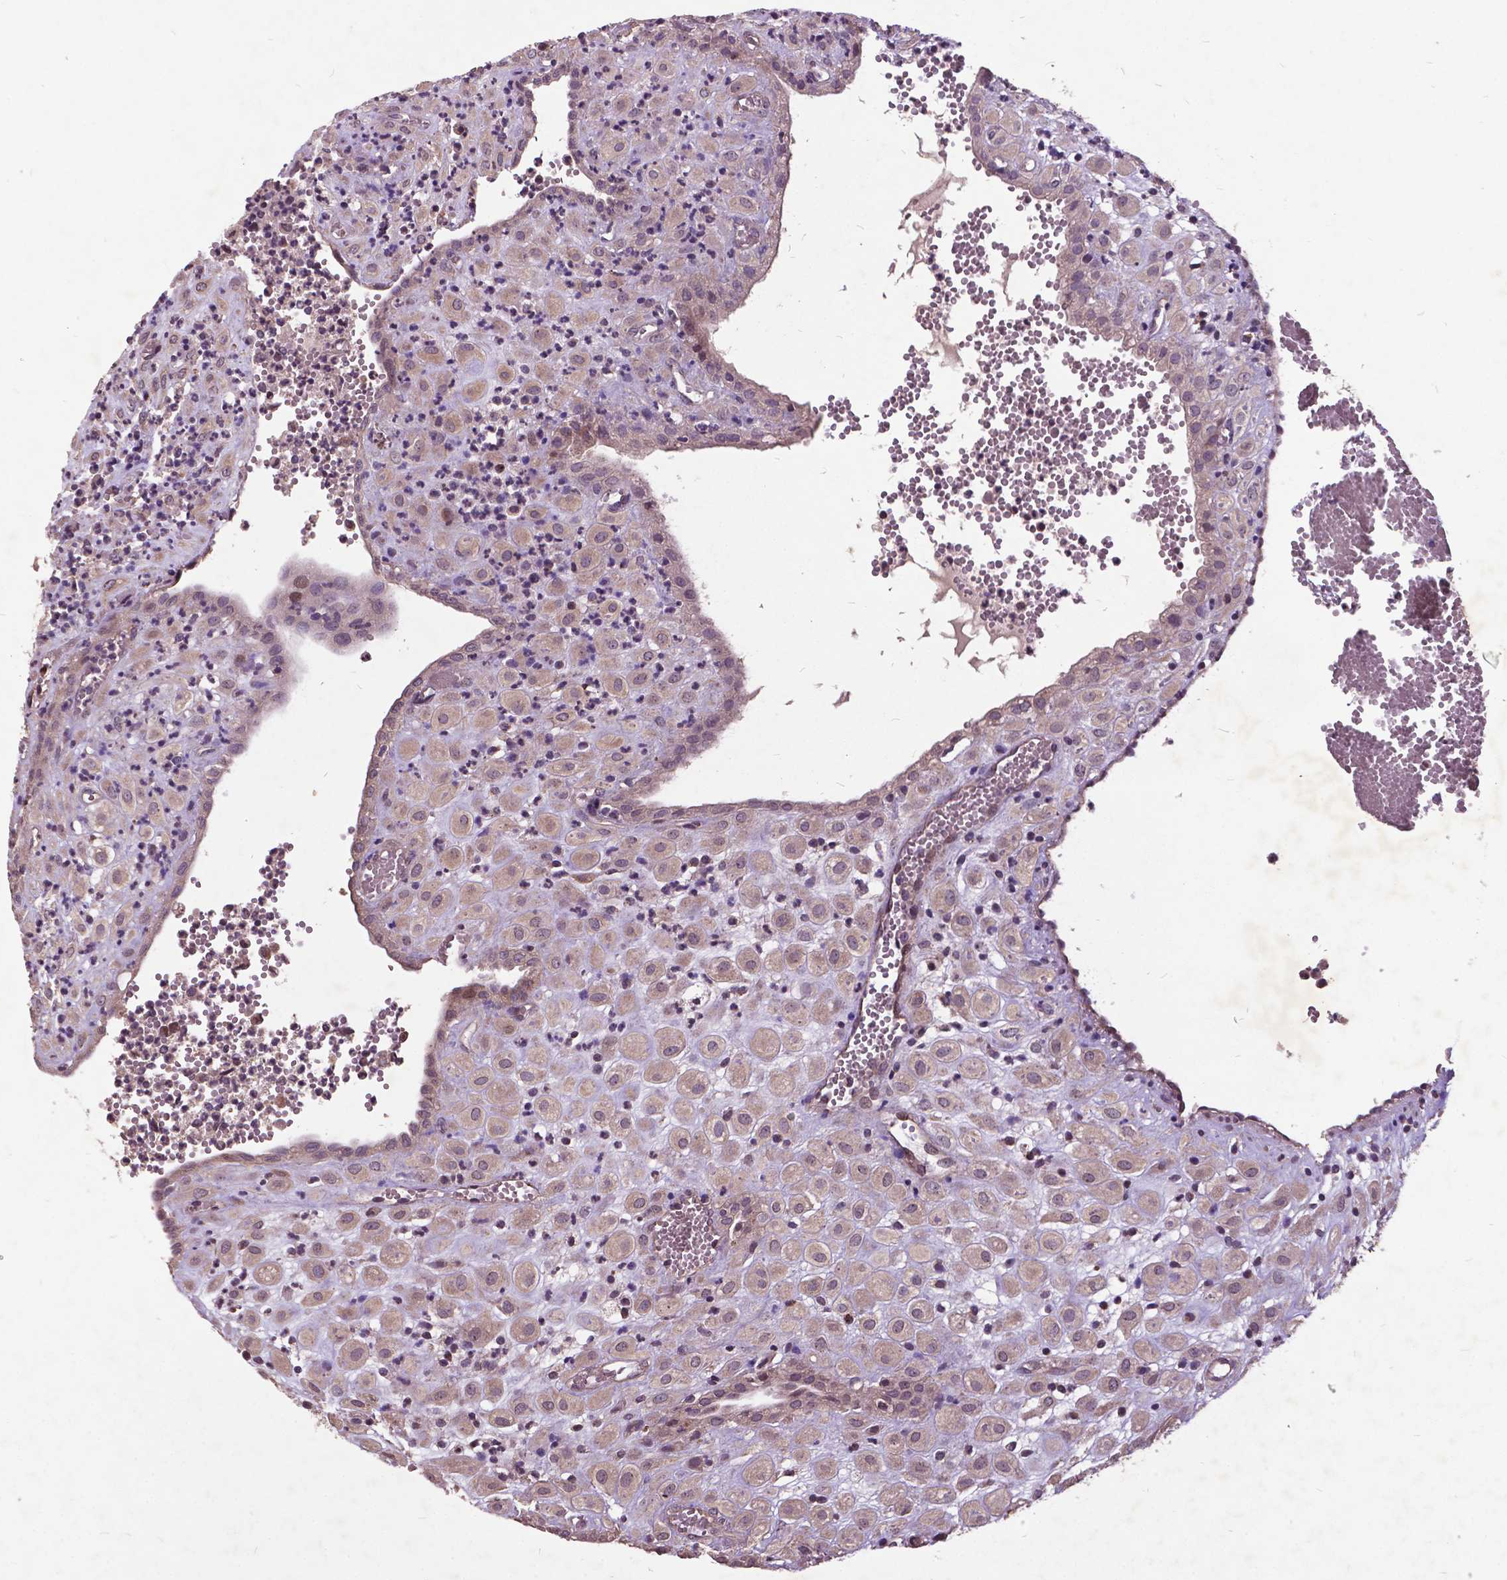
{"staining": {"intensity": "weak", "quantity": ">75%", "location": "cytoplasmic/membranous"}, "tissue": "placenta", "cell_type": "Decidual cells", "image_type": "normal", "snomed": [{"axis": "morphology", "description": "Normal tissue, NOS"}, {"axis": "topography", "description": "Placenta"}], "caption": "This histopathology image displays IHC staining of normal human placenta, with low weak cytoplasmic/membranous positivity in about >75% of decidual cells.", "gene": "AP1S3", "patient": {"sex": "female", "age": 24}}